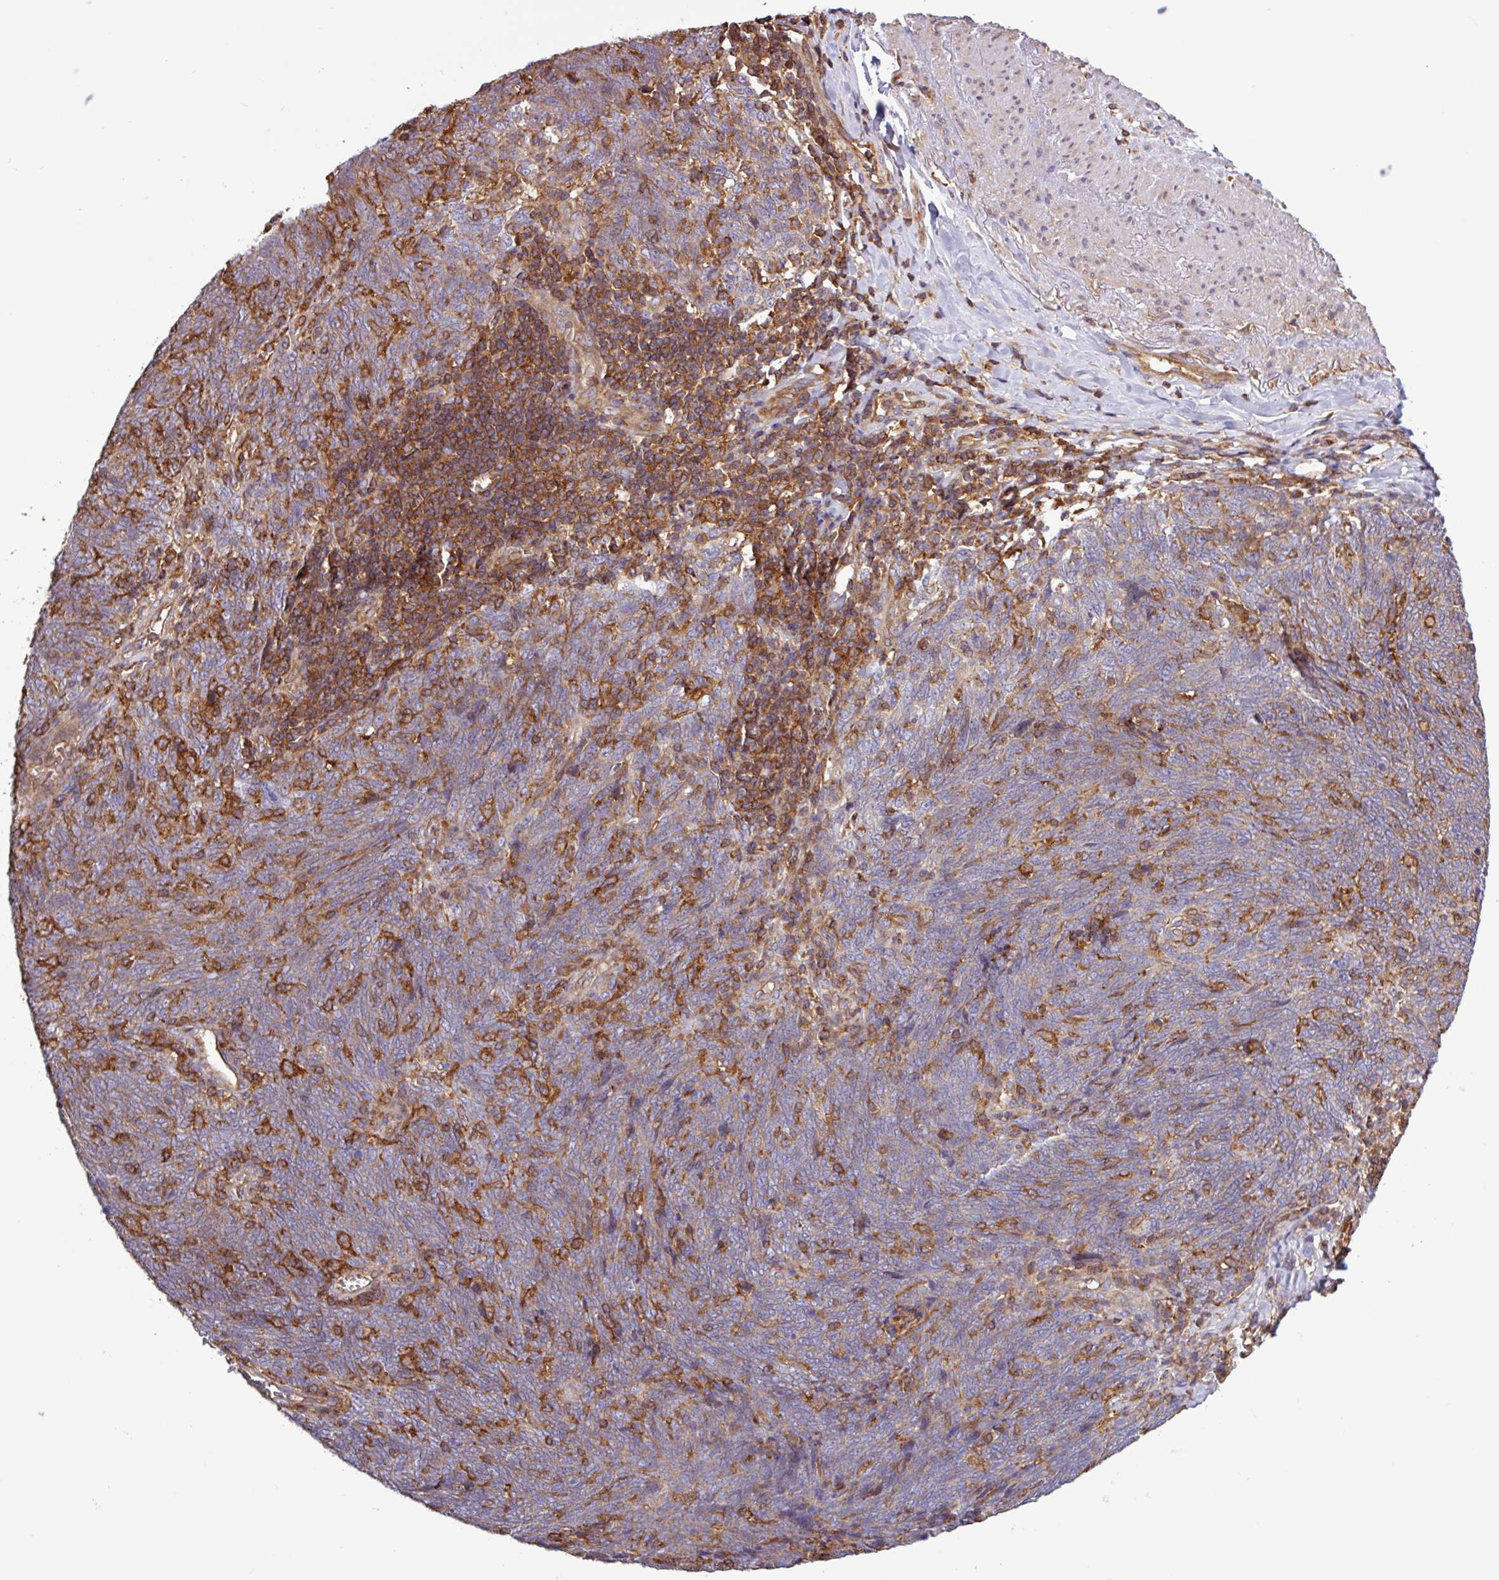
{"staining": {"intensity": "weak", "quantity": "25%-75%", "location": "cytoplasmic/membranous"}, "tissue": "lung cancer", "cell_type": "Tumor cells", "image_type": "cancer", "snomed": [{"axis": "morphology", "description": "Squamous cell carcinoma, NOS"}, {"axis": "topography", "description": "Lung"}], "caption": "Brown immunohistochemical staining in human lung cancer (squamous cell carcinoma) displays weak cytoplasmic/membranous positivity in approximately 25%-75% of tumor cells.", "gene": "ACTR3", "patient": {"sex": "female", "age": 72}}